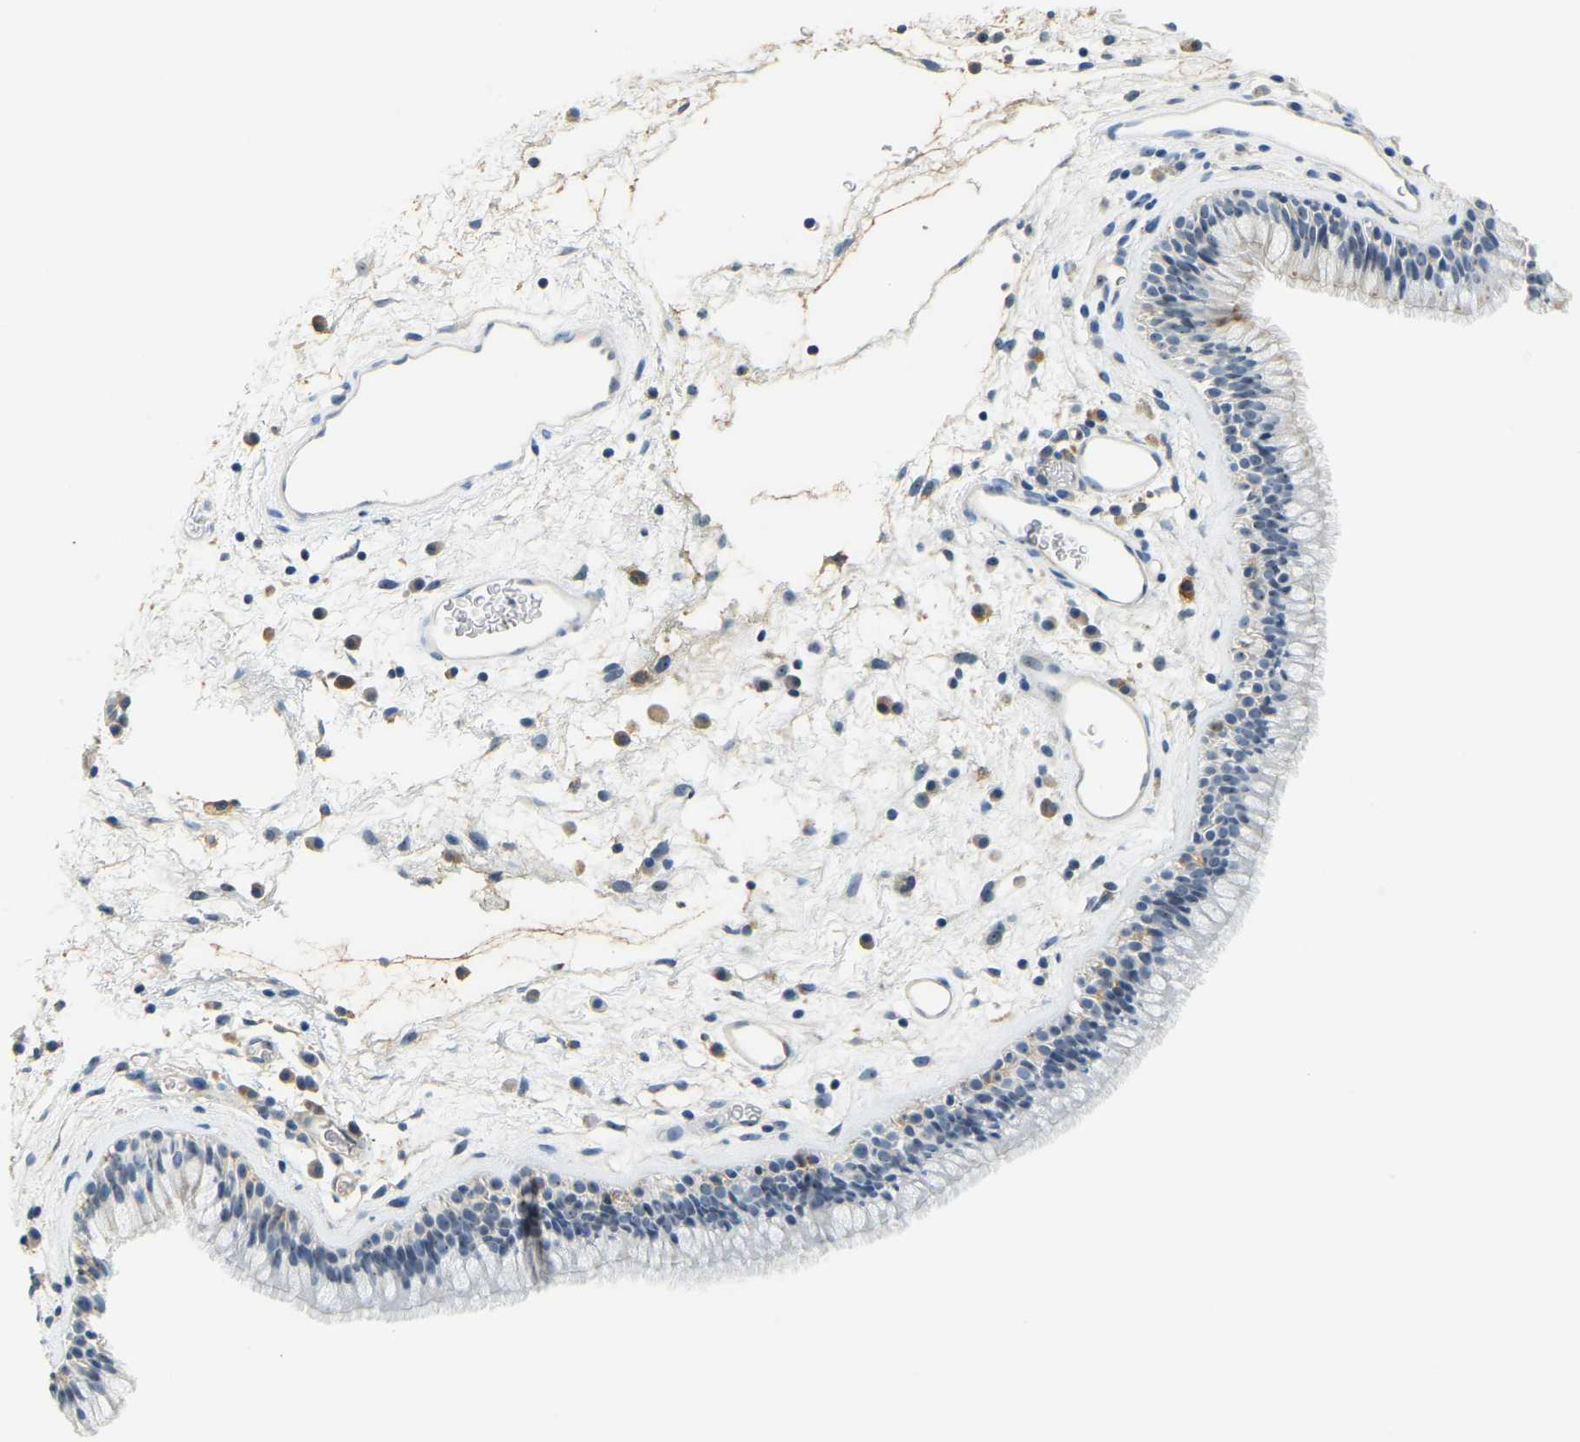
{"staining": {"intensity": "weak", "quantity": "<25%", "location": "nuclear"}, "tissue": "nasopharynx", "cell_type": "Respiratory epithelial cells", "image_type": "normal", "snomed": [{"axis": "morphology", "description": "Normal tissue, NOS"}, {"axis": "morphology", "description": "Inflammation, NOS"}, {"axis": "topography", "description": "Nasopharynx"}], "caption": "Immunohistochemistry of benign human nasopharynx reveals no positivity in respiratory epithelial cells. (Brightfield microscopy of DAB immunohistochemistry (IHC) at high magnification).", "gene": "RRP1", "patient": {"sex": "male", "age": 48}}